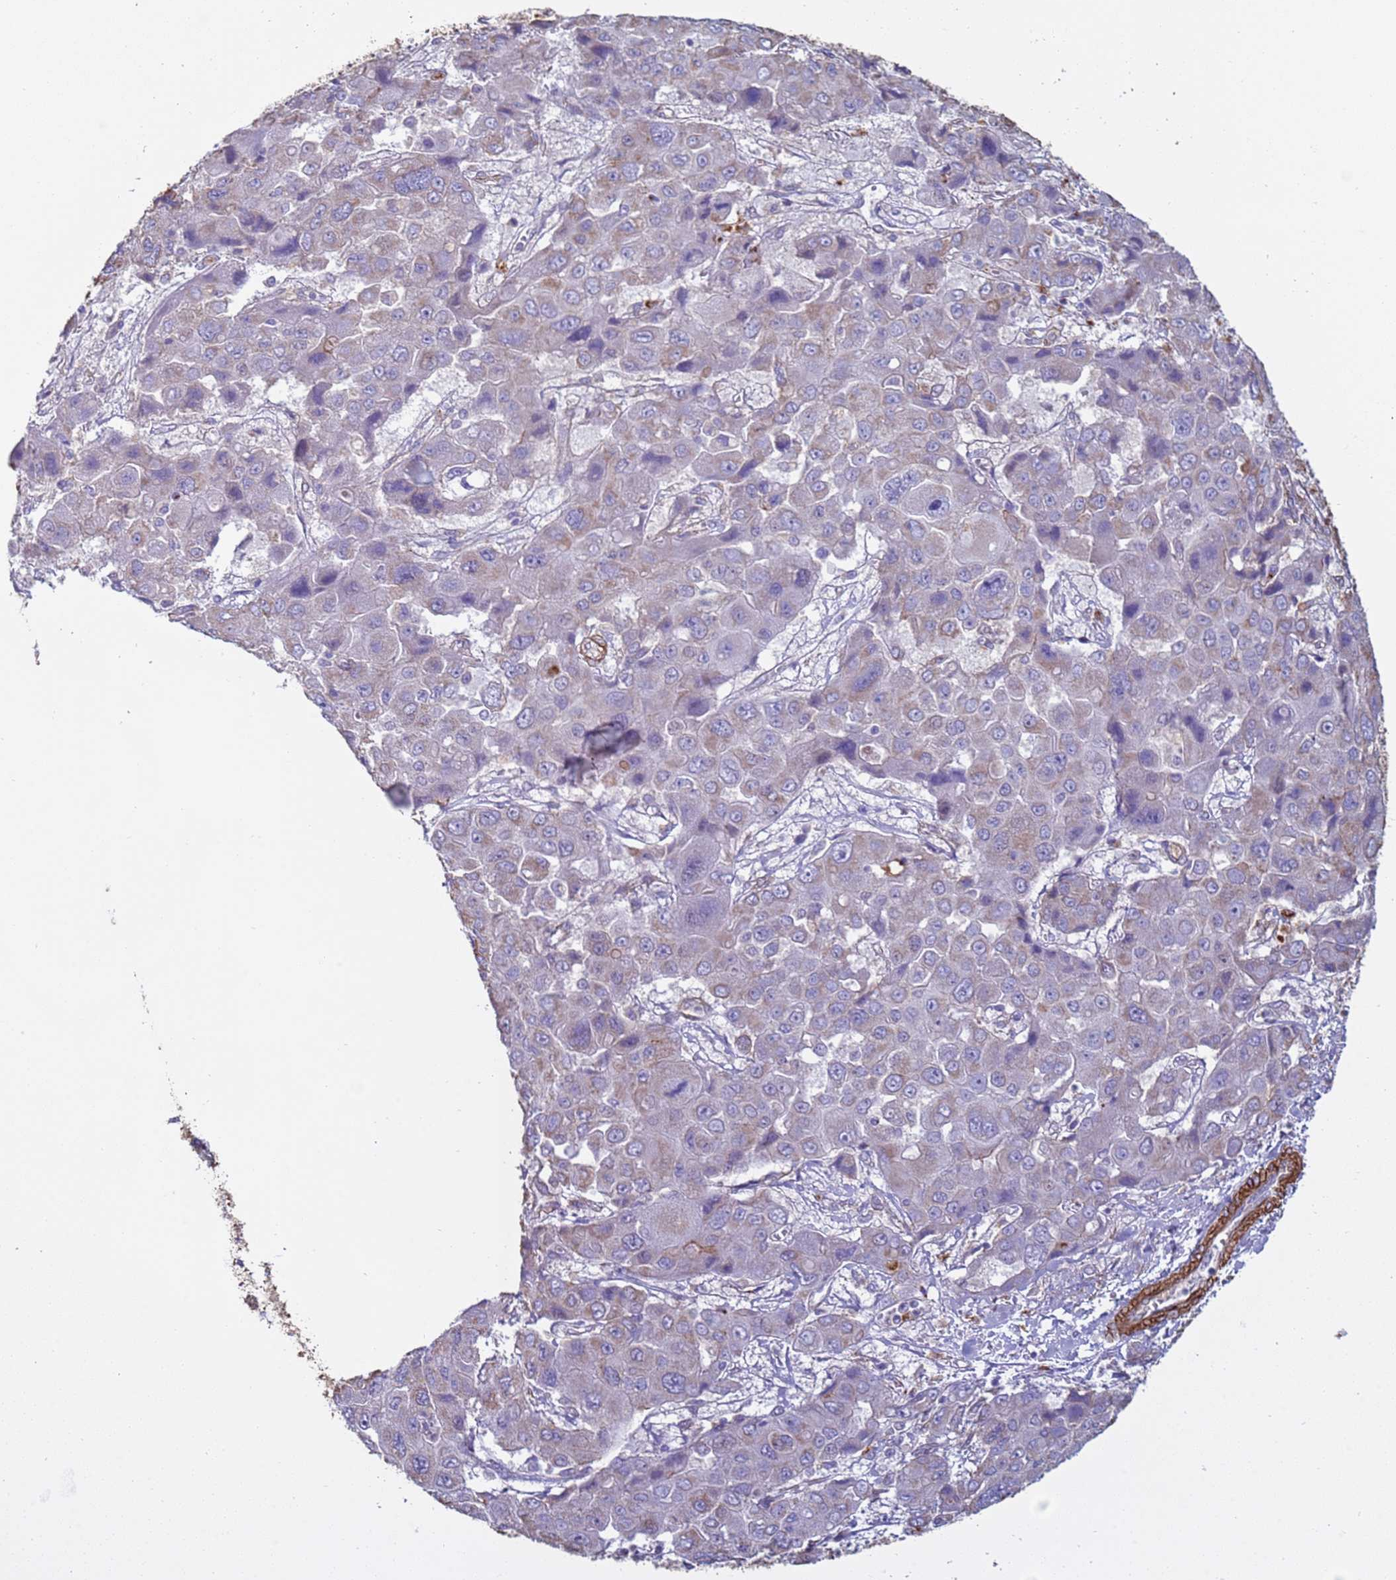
{"staining": {"intensity": "weak", "quantity": "<25%", "location": "cytoplasmic/membranous"}, "tissue": "liver cancer", "cell_type": "Tumor cells", "image_type": "cancer", "snomed": [{"axis": "morphology", "description": "Cholangiocarcinoma"}, {"axis": "topography", "description": "Liver"}], "caption": "A high-resolution image shows IHC staining of liver cancer, which displays no significant staining in tumor cells.", "gene": "GASK1A", "patient": {"sex": "male", "age": 67}}